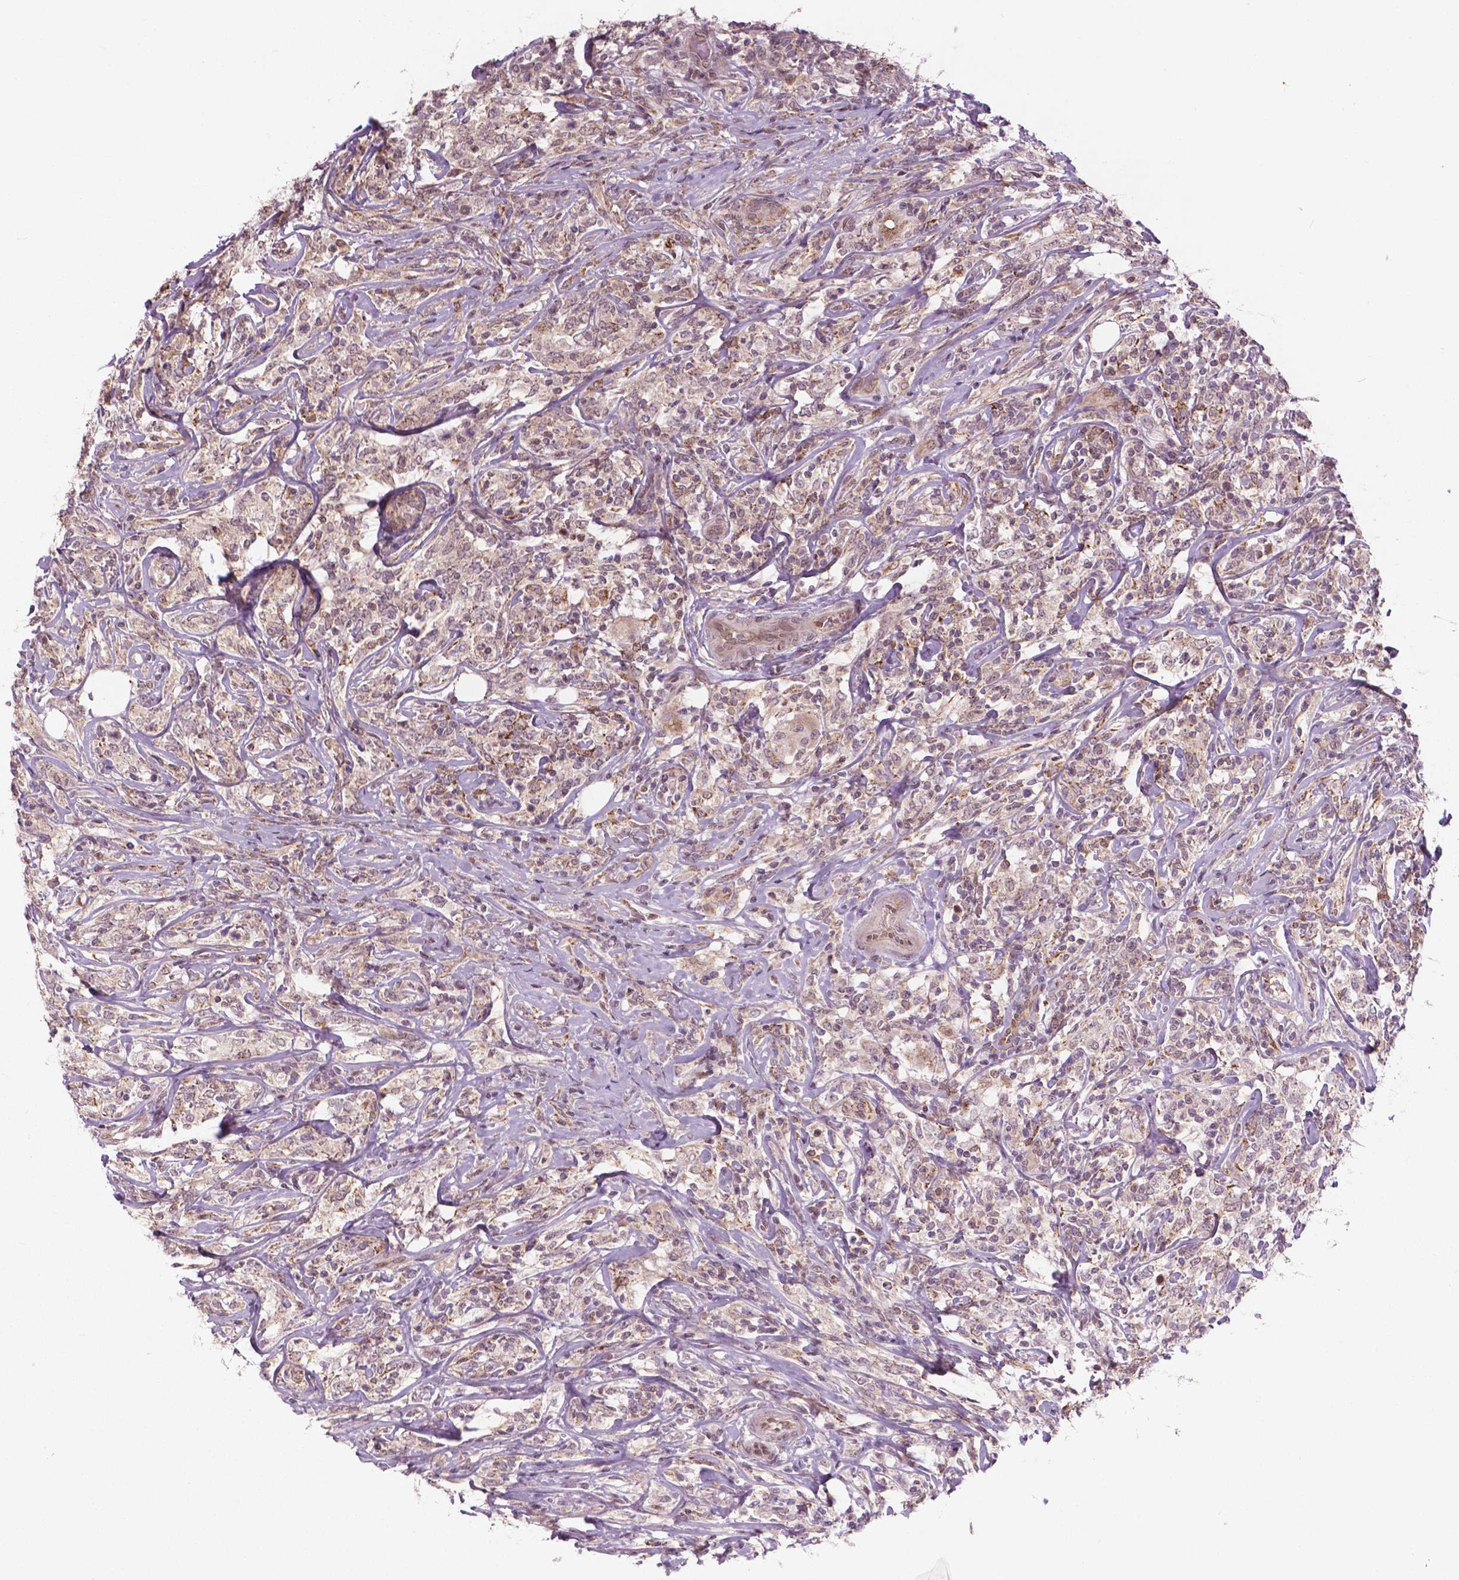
{"staining": {"intensity": "negative", "quantity": "none", "location": "none"}, "tissue": "lymphoma", "cell_type": "Tumor cells", "image_type": "cancer", "snomed": [{"axis": "morphology", "description": "Malignant lymphoma, non-Hodgkin's type, High grade"}, {"axis": "topography", "description": "Lymph node"}], "caption": "IHC histopathology image of neoplastic tissue: human malignant lymphoma, non-Hodgkin's type (high-grade) stained with DAB reveals no significant protein expression in tumor cells.", "gene": "NFAT5", "patient": {"sex": "female", "age": 84}}